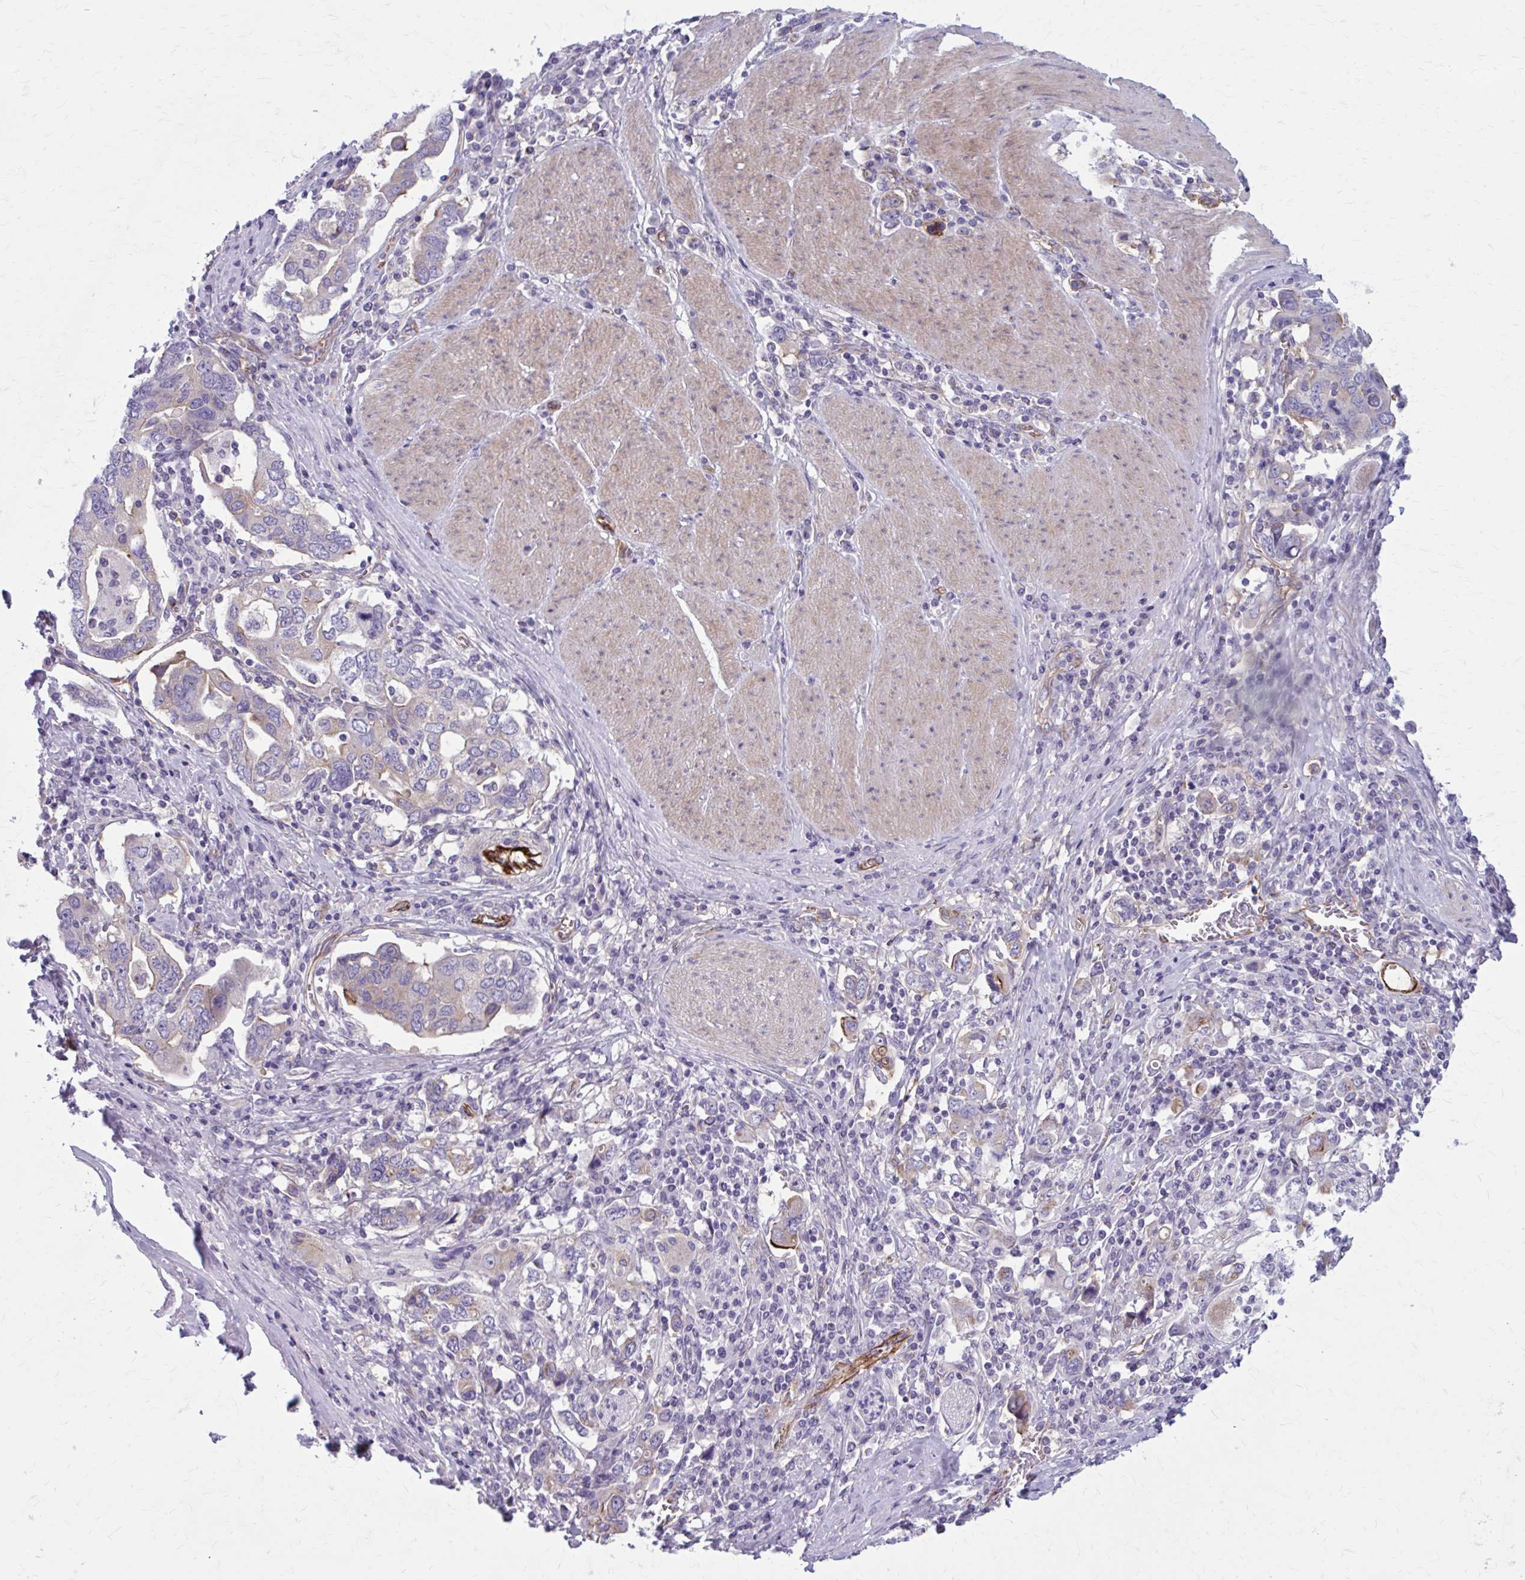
{"staining": {"intensity": "moderate", "quantity": "<25%", "location": "cytoplasmic/membranous"}, "tissue": "stomach cancer", "cell_type": "Tumor cells", "image_type": "cancer", "snomed": [{"axis": "morphology", "description": "Adenocarcinoma, NOS"}, {"axis": "topography", "description": "Stomach, upper"}, {"axis": "topography", "description": "Stomach"}], "caption": "A micrograph of human stomach adenocarcinoma stained for a protein shows moderate cytoplasmic/membranous brown staining in tumor cells.", "gene": "ZDHHC7", "patient": {"sex": "male", "age": 62}}